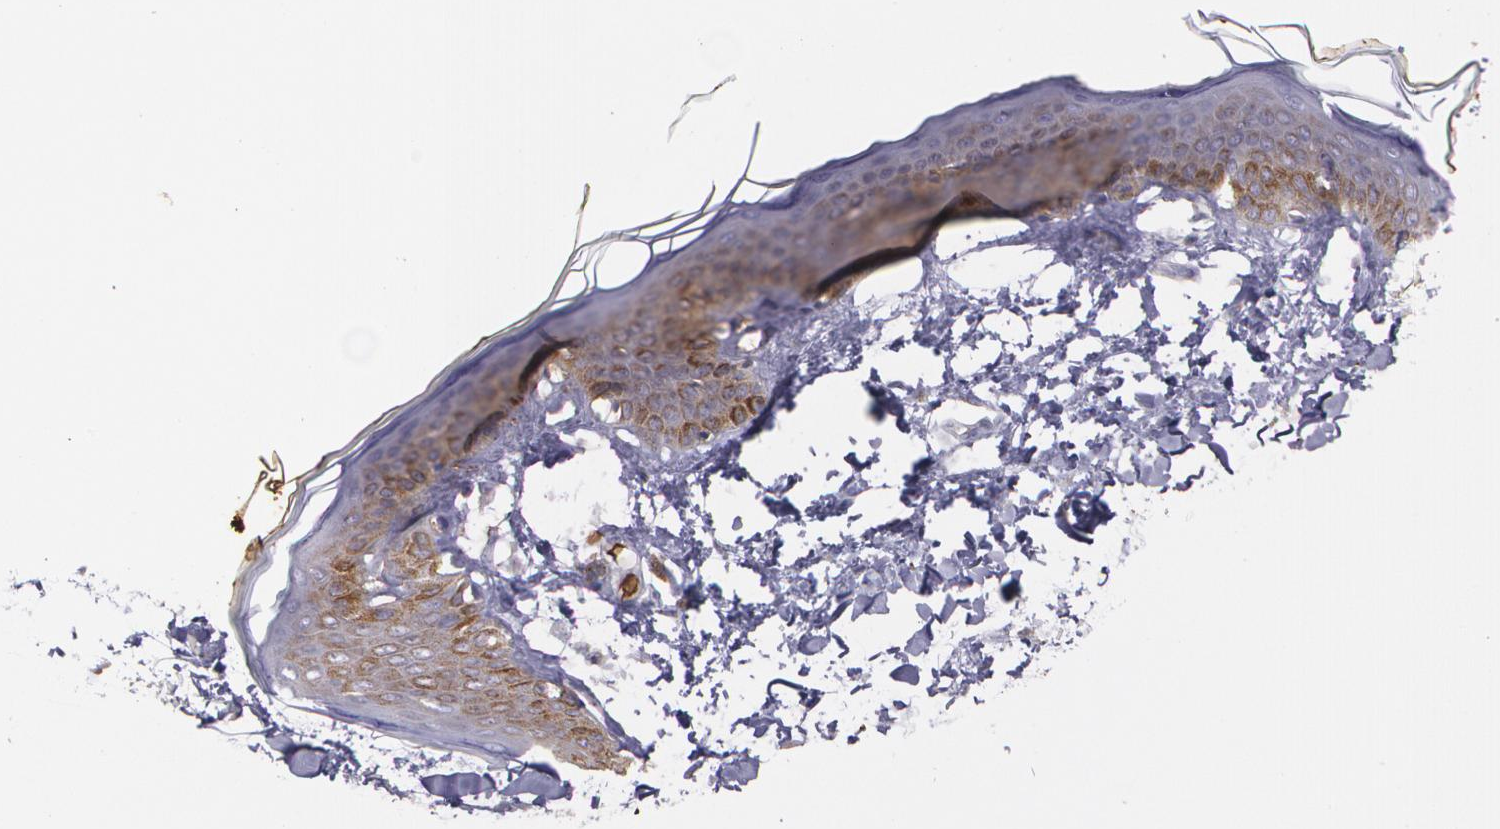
{"staining": {"intensity": "negative", "quantity": "none", "location": "none"}, "tissue": "skin", "cell_type": "Fibroblasts", "image_type": "normal", "snomed": [{"axis": "morphology", "description": "Normal tissue, NOS"}, {"axis": "topography", "description": "Skin"}], "caption": "This is an immunohistochemistry (IHC) micrograph of benign human skin. There is no positivity in fibroblasts.", "gene": "SLC2A1", "patient": {"sex": "female", "age": 17}}